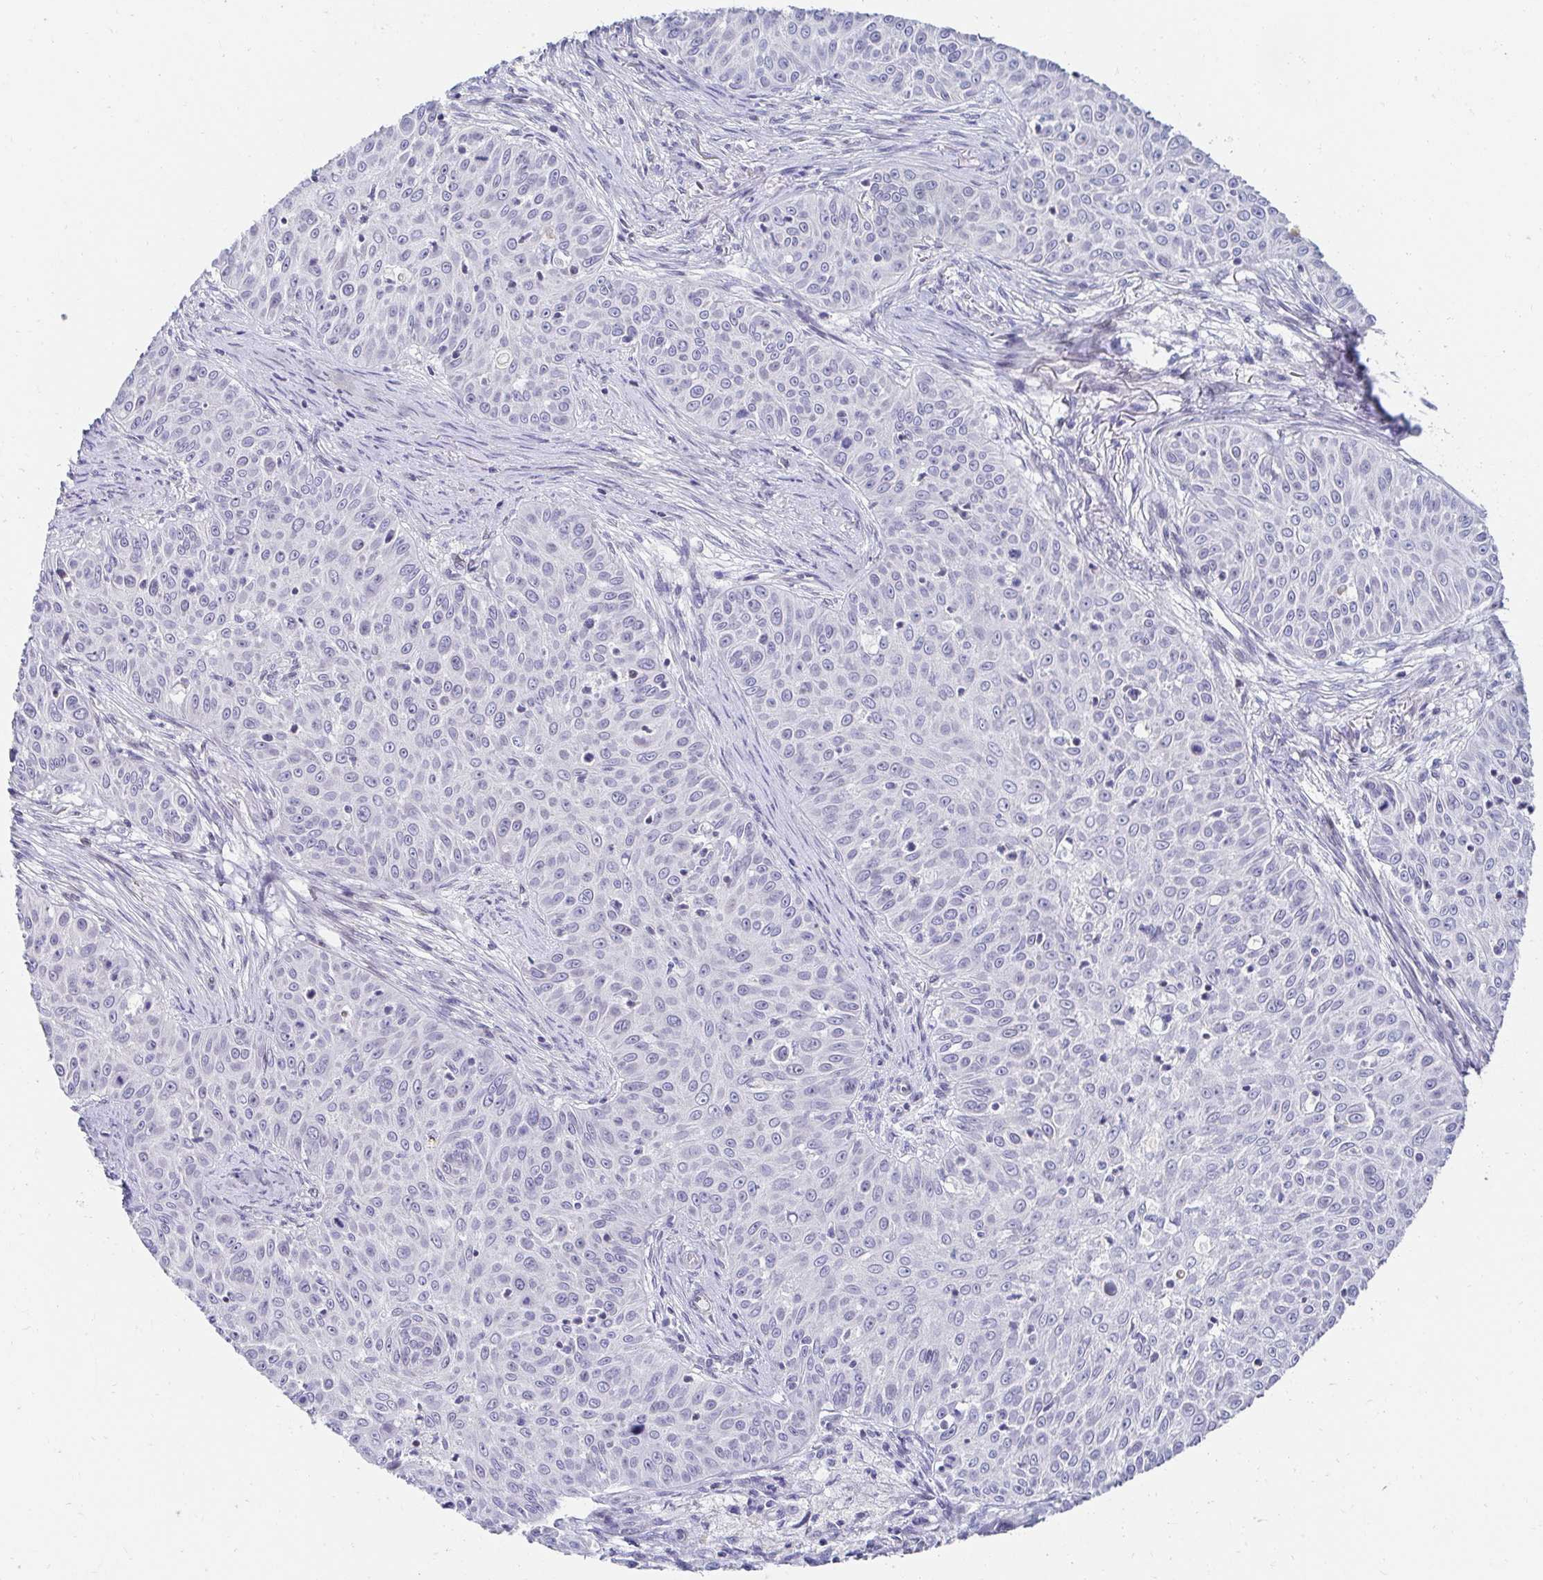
{"staining": {"intensity": "negative", "quantity": "none", "location": "none"}, "tissue": "skin cancer", "cell_type": "Tumor cells", "image_type": "cancer", "snomed": [{"axis": "morphology", "description": "Squamous cell carcinoma, NOS"}, {"axis": "topography", "description": "Skin"}], "caption": "This is an immunohistochemistry (IHC) histopathology image of skin cancer (squamous cell carcinoma). There is no positivity in tumor cells.", "gene": "AKAP14", "patient": {"sex": "male", "age": 82}}